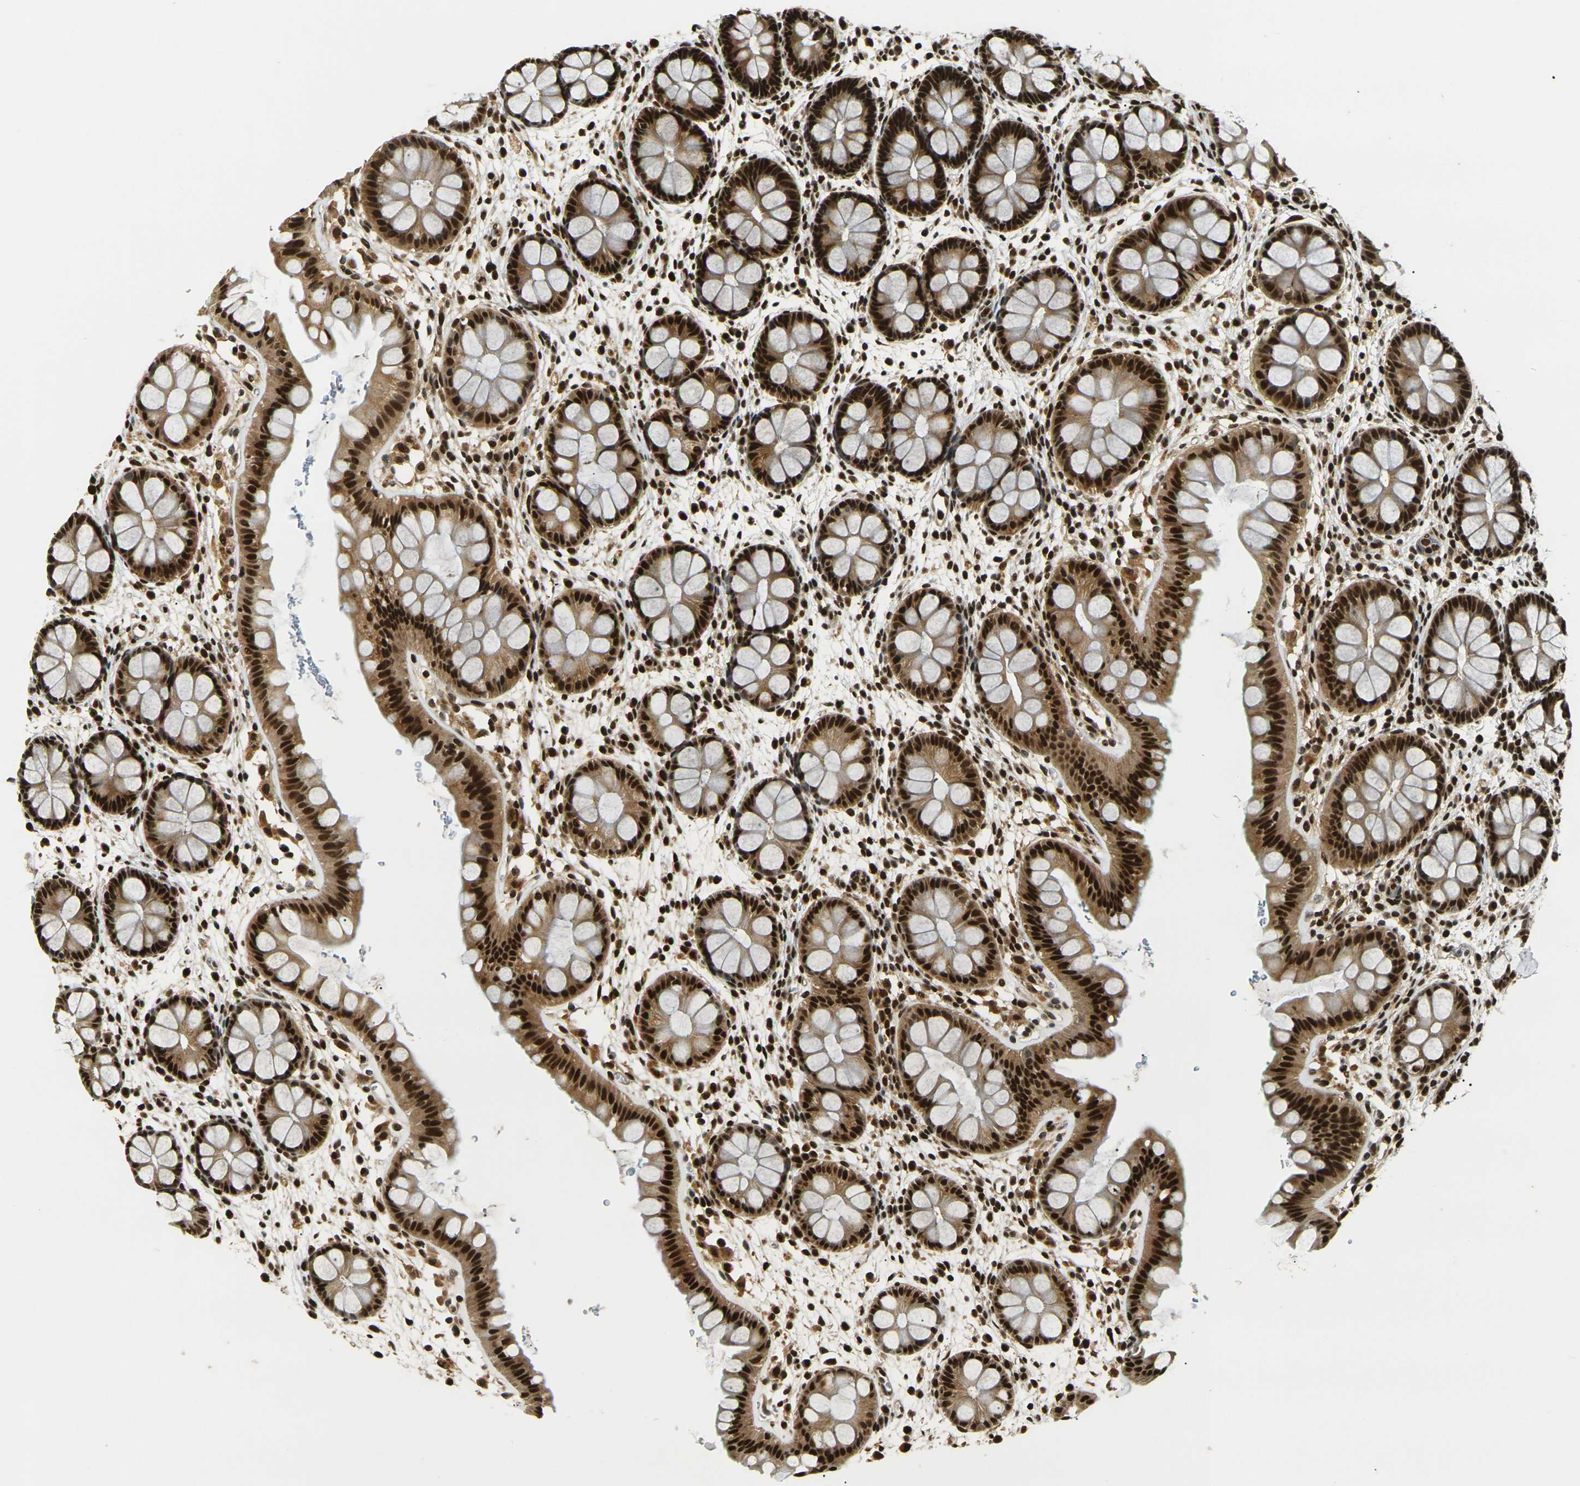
{"staining": {"intensity": "strong", "quantity": ">75%", "location": "cytoplasmic/membranous,nuclear"}, "tissue": "rectum", "cell_type": "Glandular cells", "image_type": "normal", "snomed": [{"axis": "morphology", "description": "Normal tissue, NOS"}, {"axis": "topography", "description": "Rectum"}], "caption": "Immunohistochemistry (IHC) image of normal human rectum stained for a protein (brown), which shows high levels of strong cytoplasmic/membranous,nuclear staining in about >75% of glandular cells.", "gene": "ACTL6A", "patient": {"sex": "female", "age": 24}}